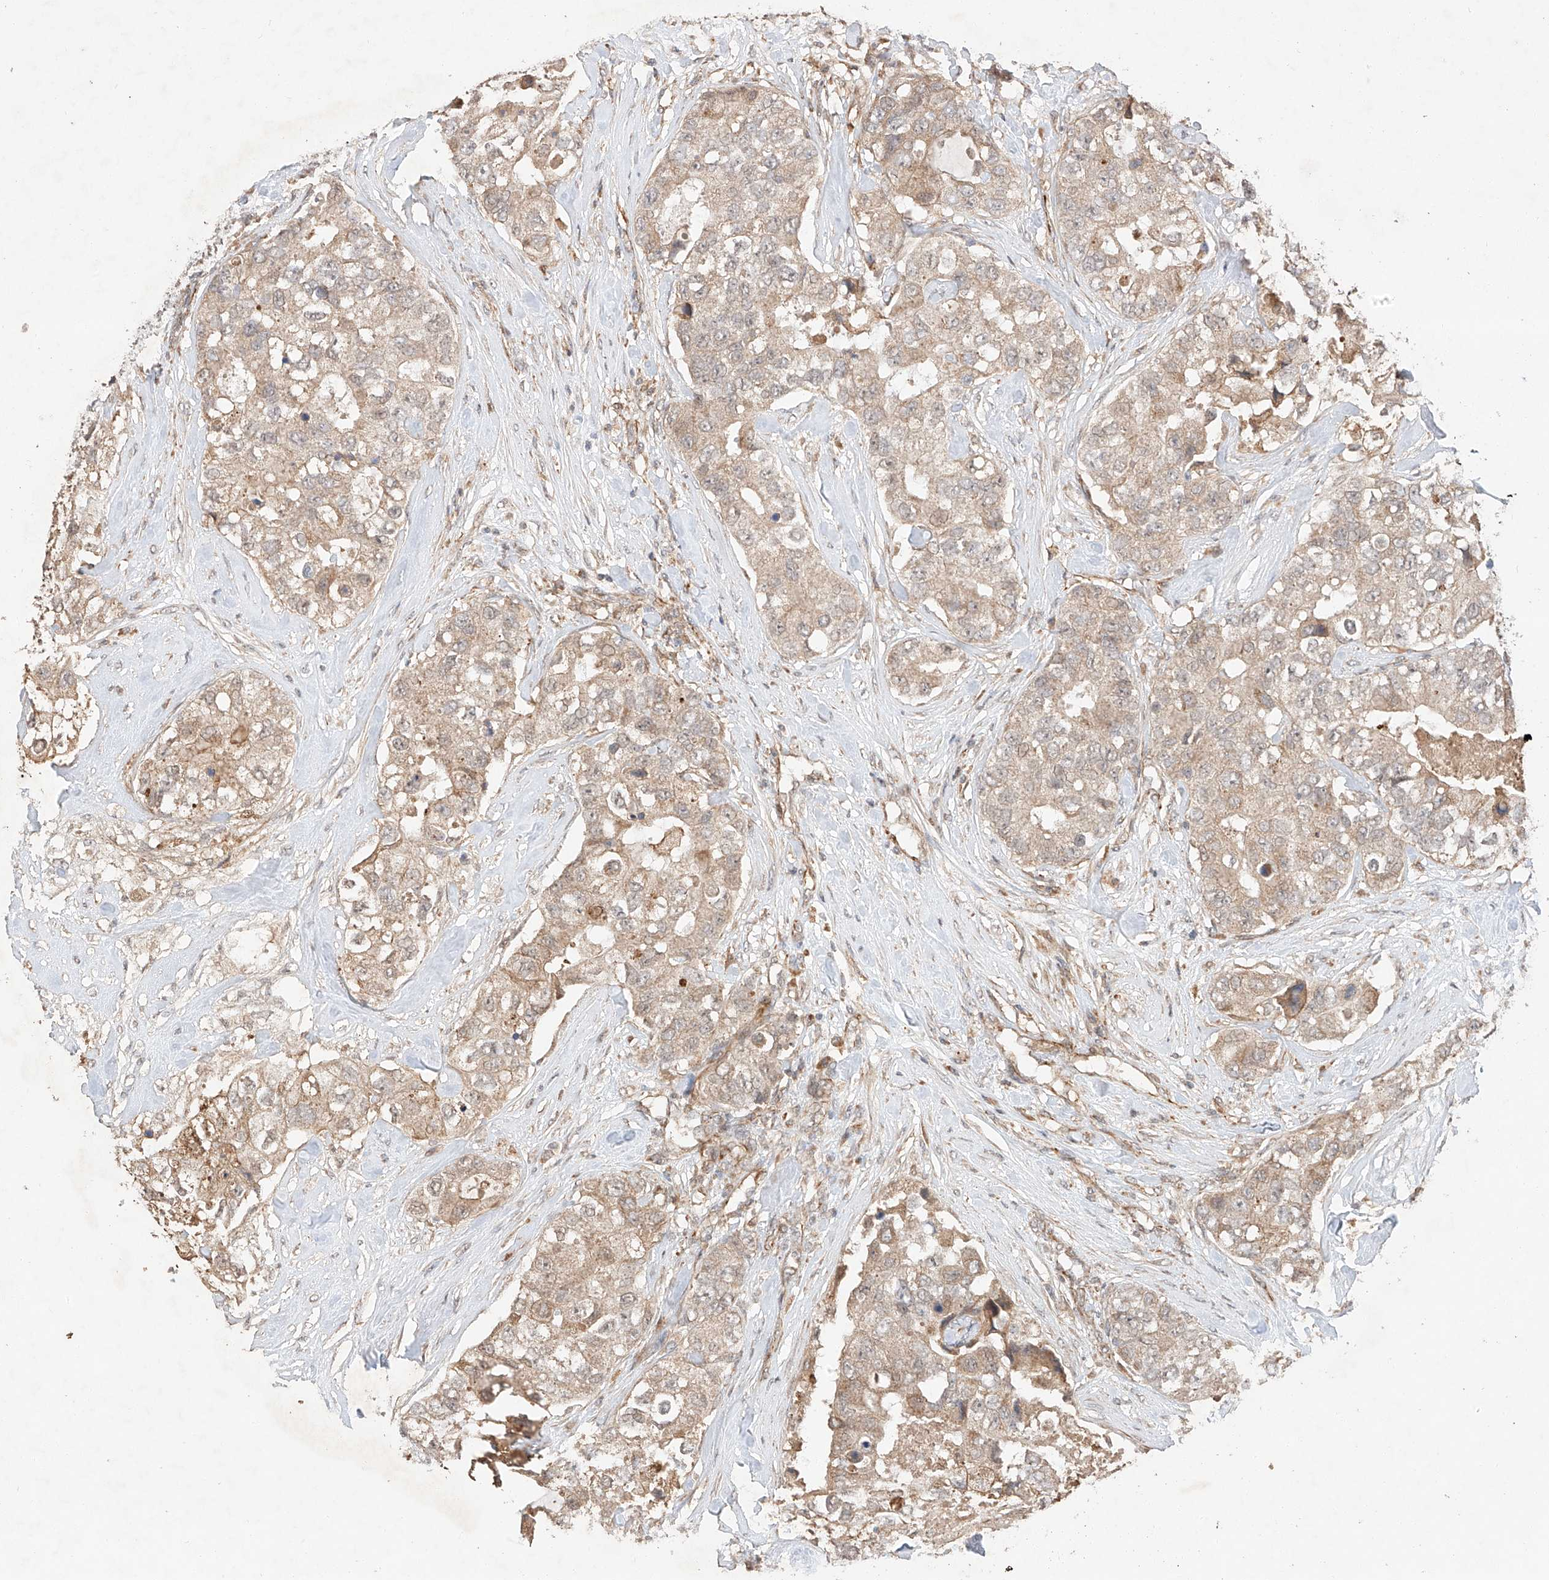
{"staining": {"intensity": "weak", "quantity": ">75%", "location": "cytoplasmic/membranous"}, "tissue": "breast cancer", "cell_type": "Tumor cells", "image_type": "cancer", "snomed": [{"axis": "morphology", "description": "Duct carcinoma"}, {"axis": "topography", "description": "Breast"}], "caption": "DAB (3,3'-diaminobenzidine) immunohistochemical staining of human infiltrating ductal carcinoma (breast) reveals weak cytoplasmic/membranous protein staining in about >75% of tumor cells. The protein of interest is shown in brown color, while the nuclei are stained blue.", "gene": "SUSD6", "patient": {"sex": "female", "age": 62}}